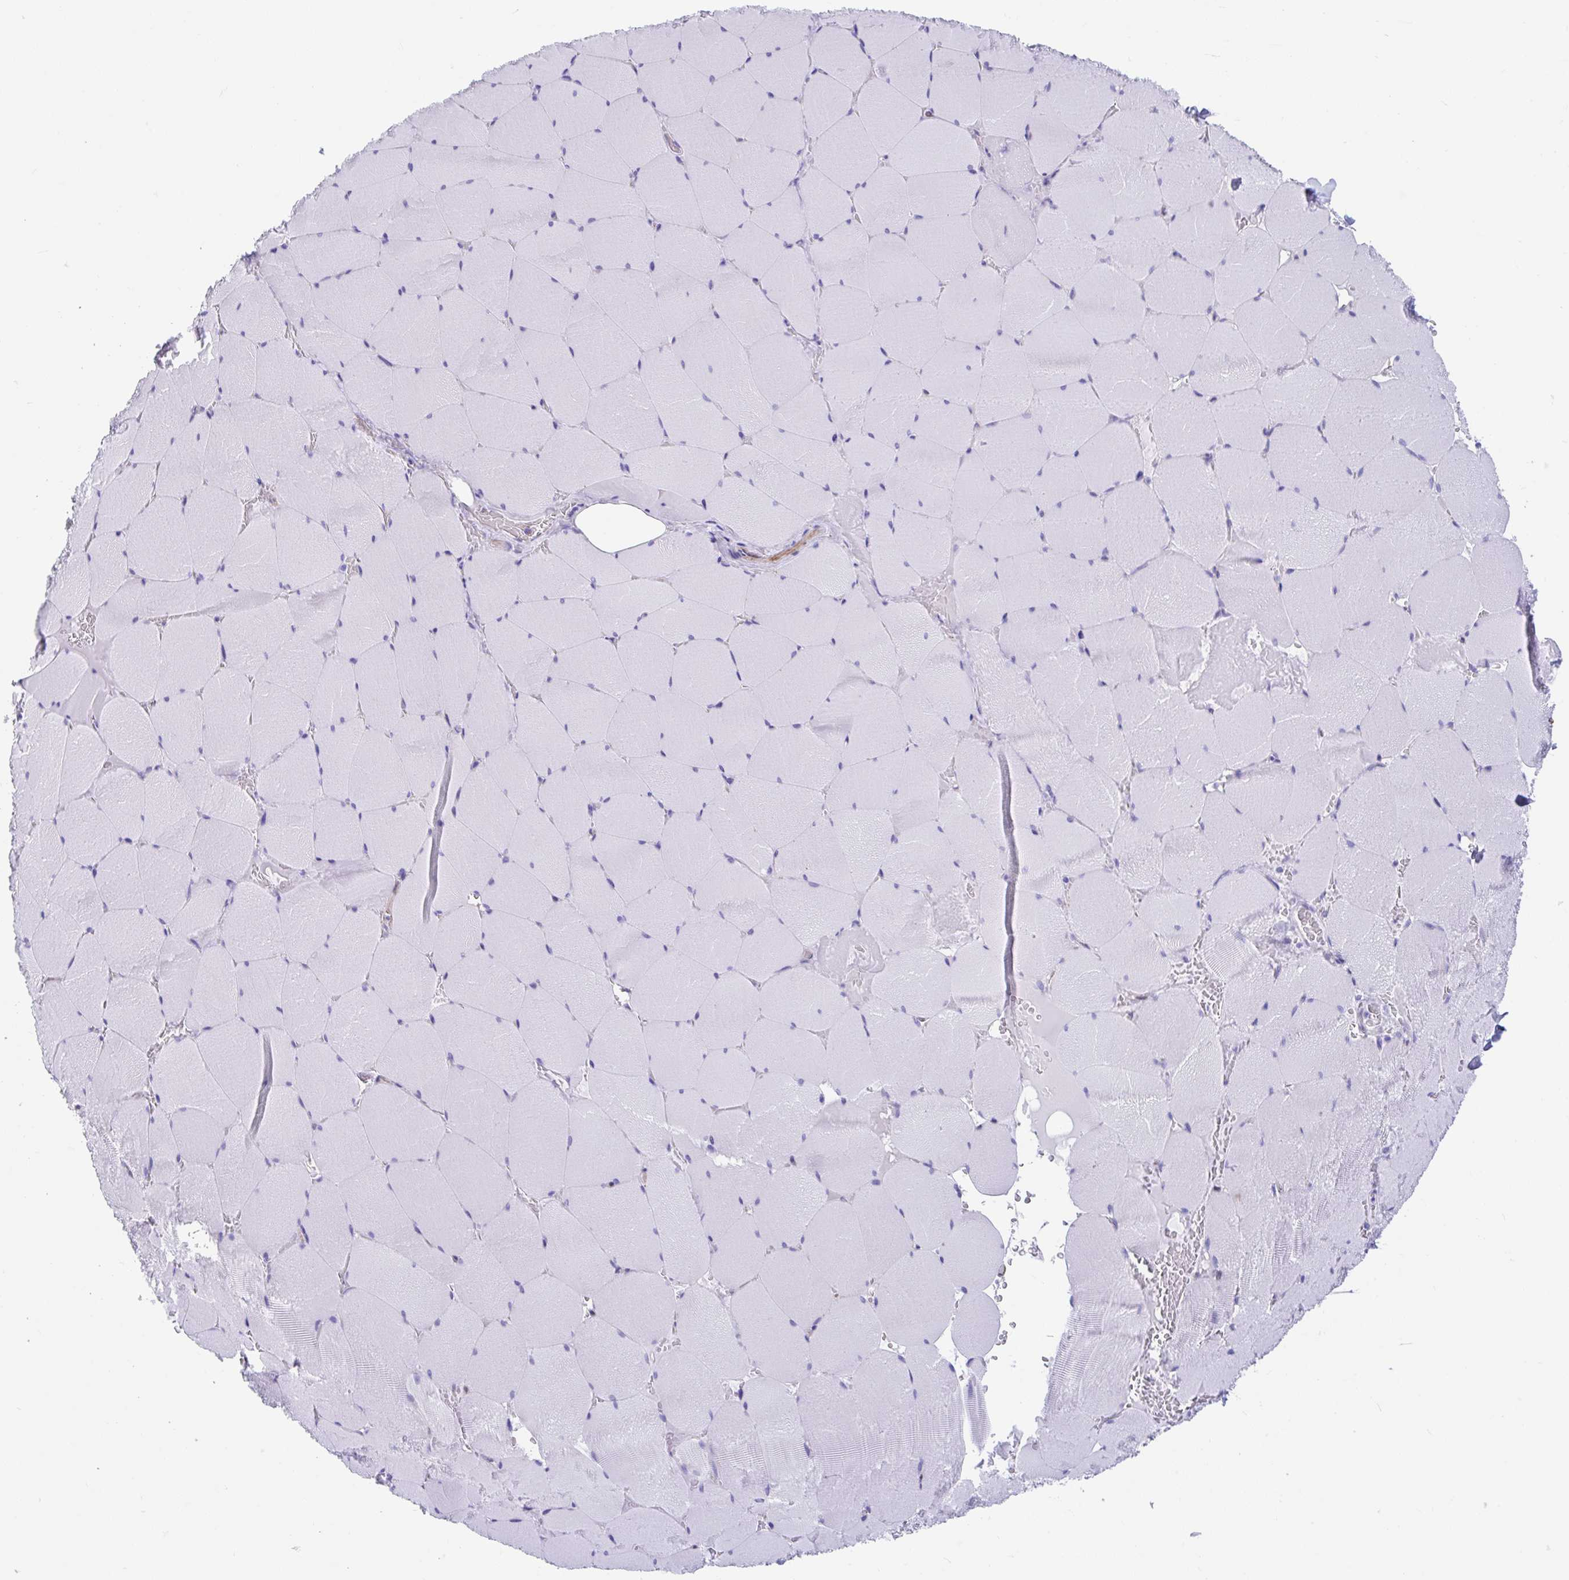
{"staining": {"intensity": "negative", "quantity": "none", "location": "none"}, "tissue": "skeletal muscle", "cell_type": "Myocytes", "image_type": "normal", "snomed": [{"axis": "morphology", "description": "Normal tissue, NOS"}, {"axis": "topography", "description": "Skeletal muscle"}, {"axis": "topography", "description": "Head-Neck"}], "caption": "Immunohistochemical staining of benign human skeletal muscle shows no significant positivity in myocytes. (Stains: DAB immunohistochemistry (IHC) with hematoxylin counter stain, Microscopy: brightfield microscopy at high magnification).", "gene": "FAM107A", "patient": {"sex": "male", "age": 66}}